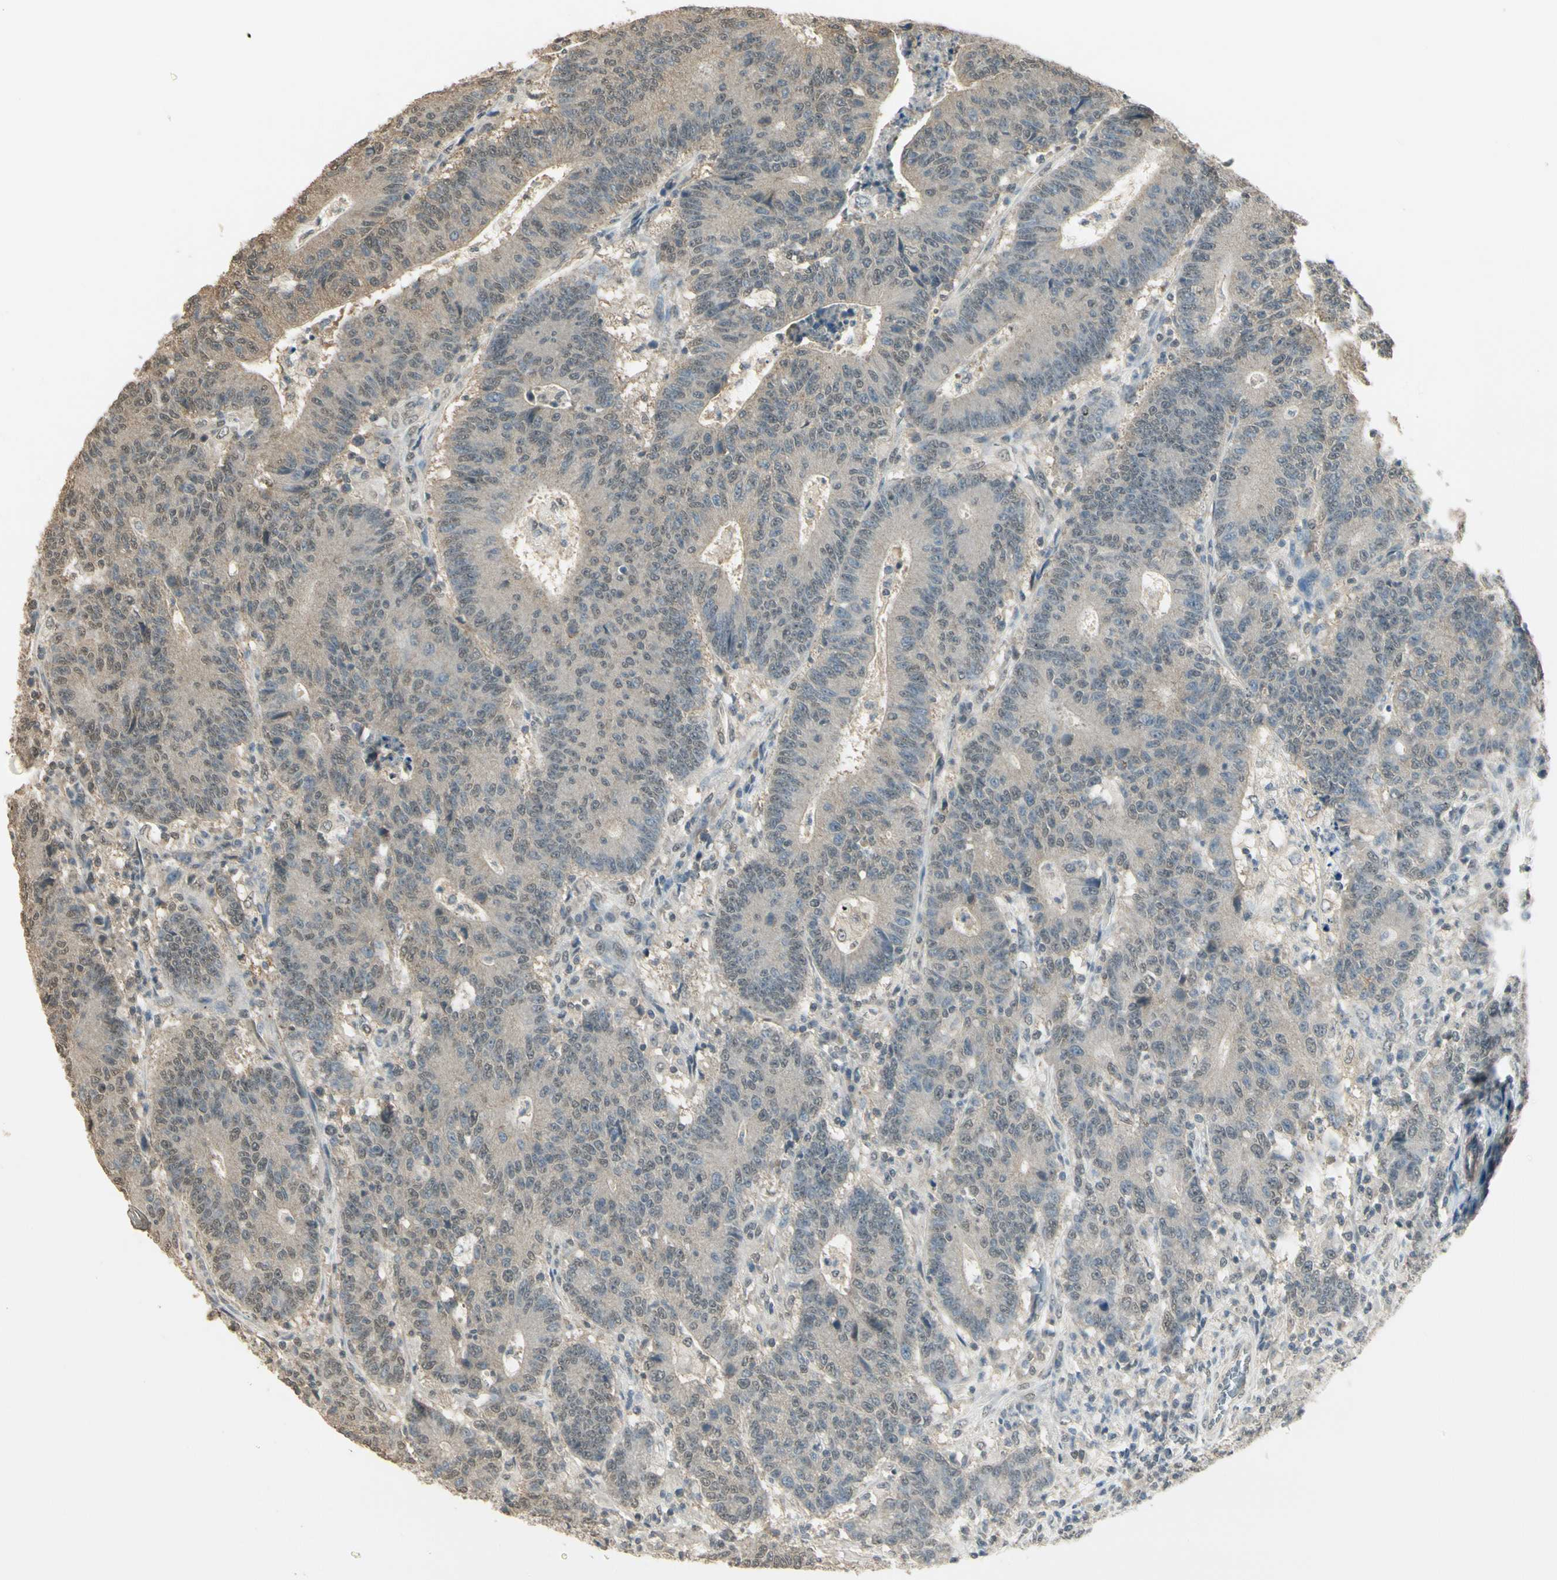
{"staining": {"intensity": "weak", "quantity": "25%-75%", "location": "cytoplasmic/membranous,nuclear"}, "tissue": "colorectal cancer", "cell_type": "Tumor cells", "image_type": "cancer", "snomed": [{"axis": "morphology", "description": "Normal tissue, NOS"}, {"axis": "morphology", "description": "Adenocarcinoma, NOS"}, {"axis": "topography", "description": "Colon"}], "caption": "Human colorectal adenocarcinoma stained with a protein marker shows weak staining in tumor cells.", "gene": "SGCA", "patient": {"sex": "female", "age": 75}}